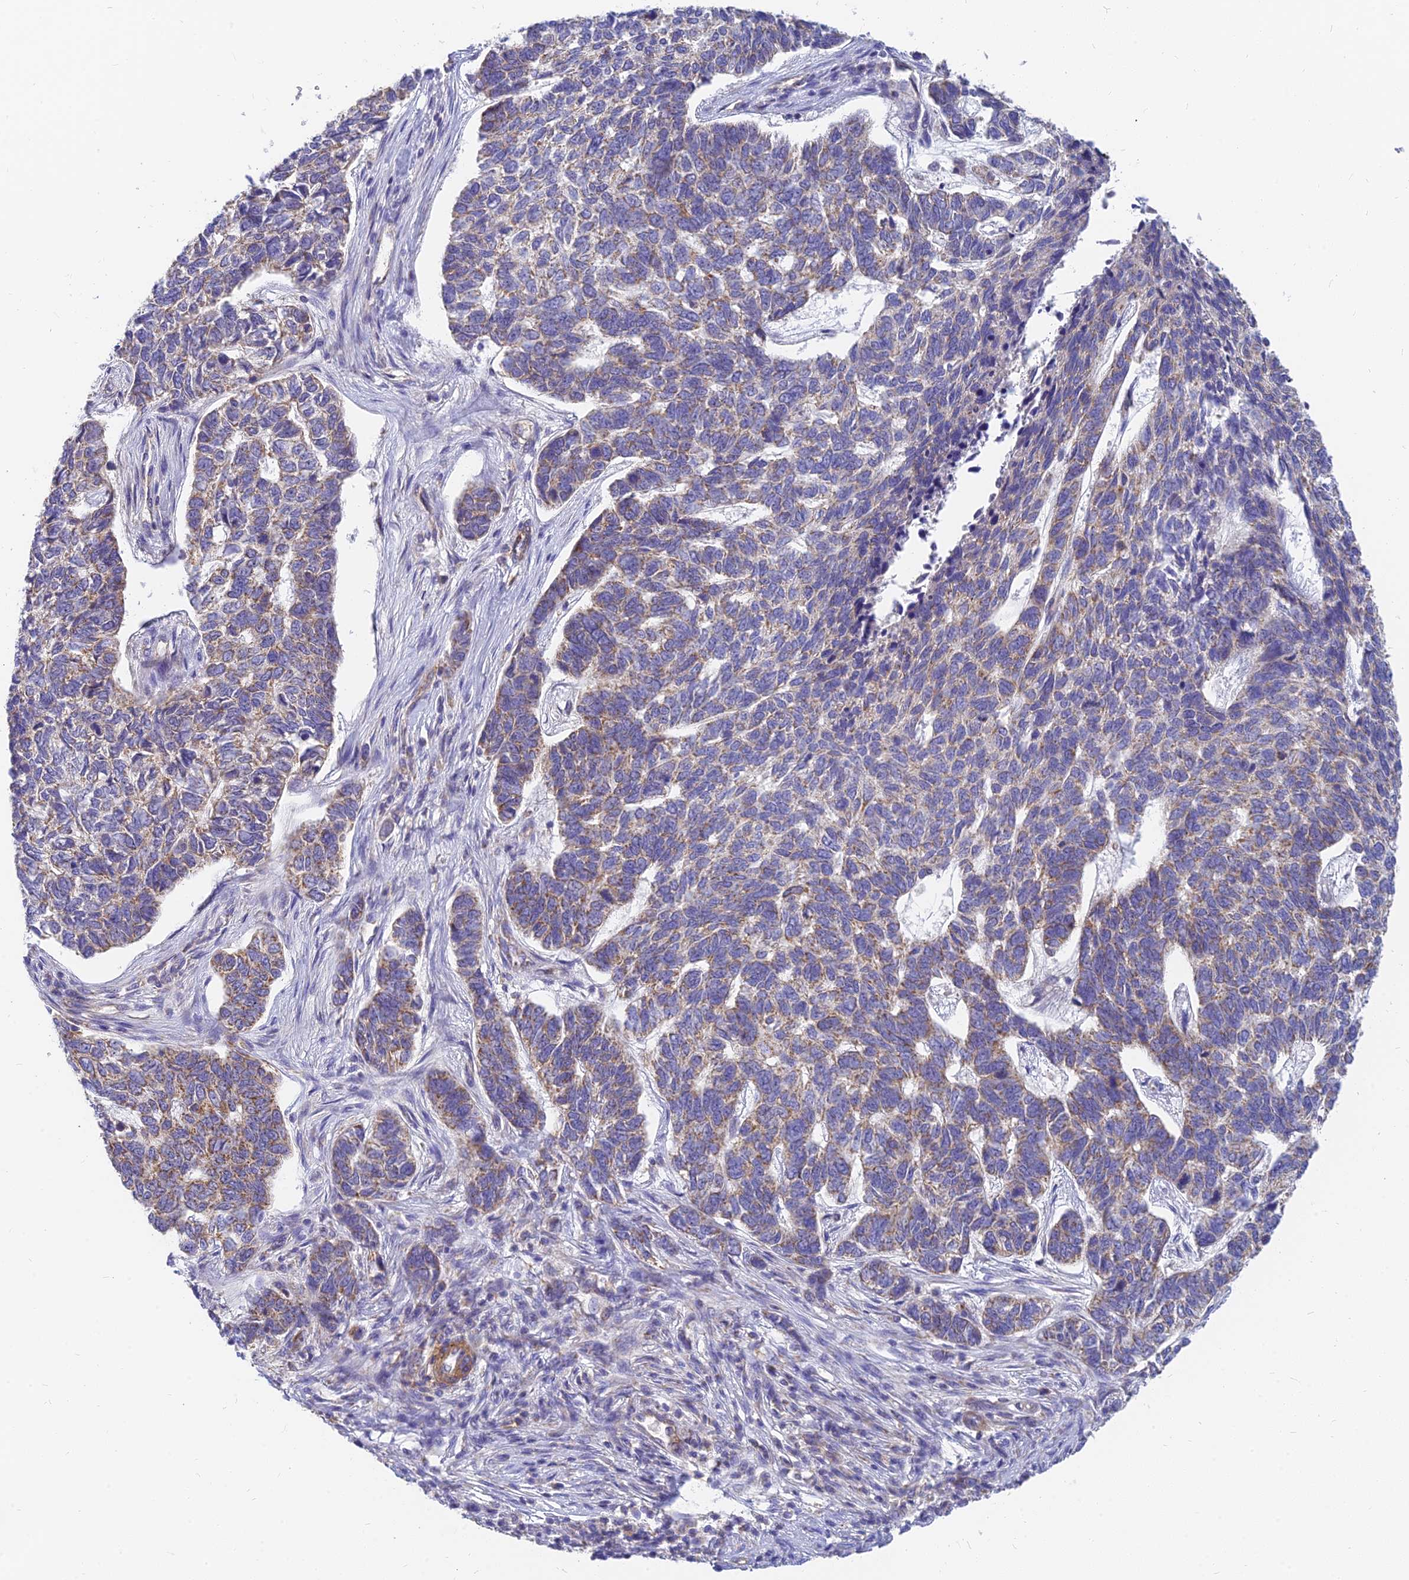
{"staining": {"intensity": "moderate", "quantity": "25%-75%", "location": "cytoplasmic/membranous"}, "tissue": "skin cancer", "cell_type": "Tumor cells", "image_type": "cancer", "snomed": [{"axis": "morphology", "description": "Basal cell carcinoma"}, {"axis": "topography", "description": "Skin"}], "caption": "A brown stain shows moderate cytoplasmic/membranous expression of a protein in basal cell carcinoma (skin) tumor cells. The staining is performed using DAB (3,3'-diaminobenzidine) brown chromogen to label protein expression. The nuclei are counter-stained blue using hematoxylin.", "gene": "MRPL15", "patient": {"sex": "female", "age": 65}}